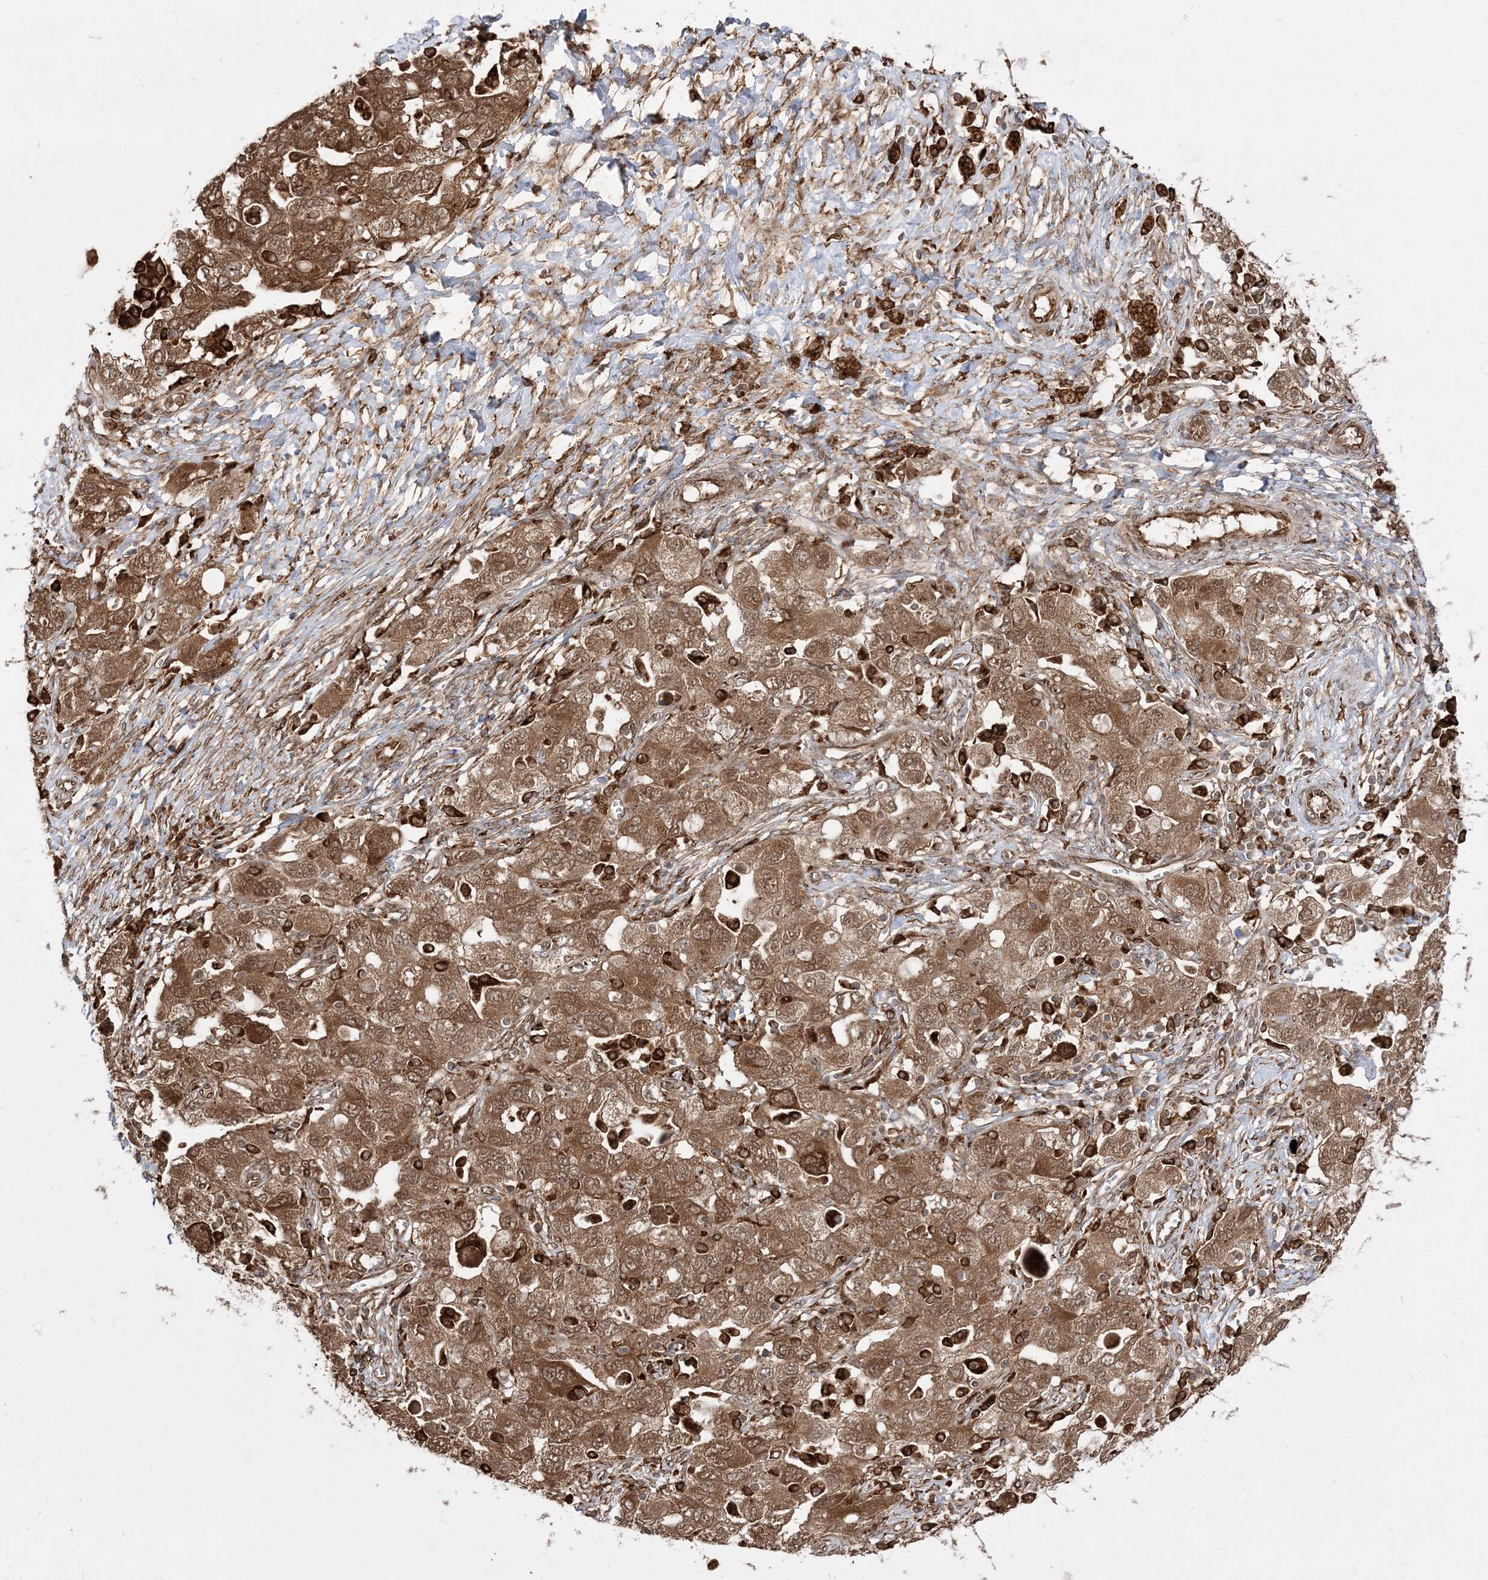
{"staining": {"intensity": "moderate", "quantity": ">75%", "location": "cytoplasmic/membranous,nuclear"}, "tissue": "ovarian cancer", "cell_type": "Tumor cells", "image_type": "cancer", "snomed": [{"axis": "morphology", "description": "Carcinoma, NOS"}, {"axis": "morphology", "description": "Cystadenocarcinoma, serous, NOS"}, {"axis": "topography", "description": "Ovary"}], "caption": "IHC staining of ovarian cancer, which demonstrates medium levels of moderate cytoplasmic/membranous and nuclear positivity in about >75% of tumor cells indicating moderate cytoplasmic/membranous and nuclear protein staining. The staining was performed using DAB (brown) for protein detection and nuclei were counterstained in hematoxylin (blue).", "gene": "EPC2", "patient": {"sex": "female", "age": 69}}